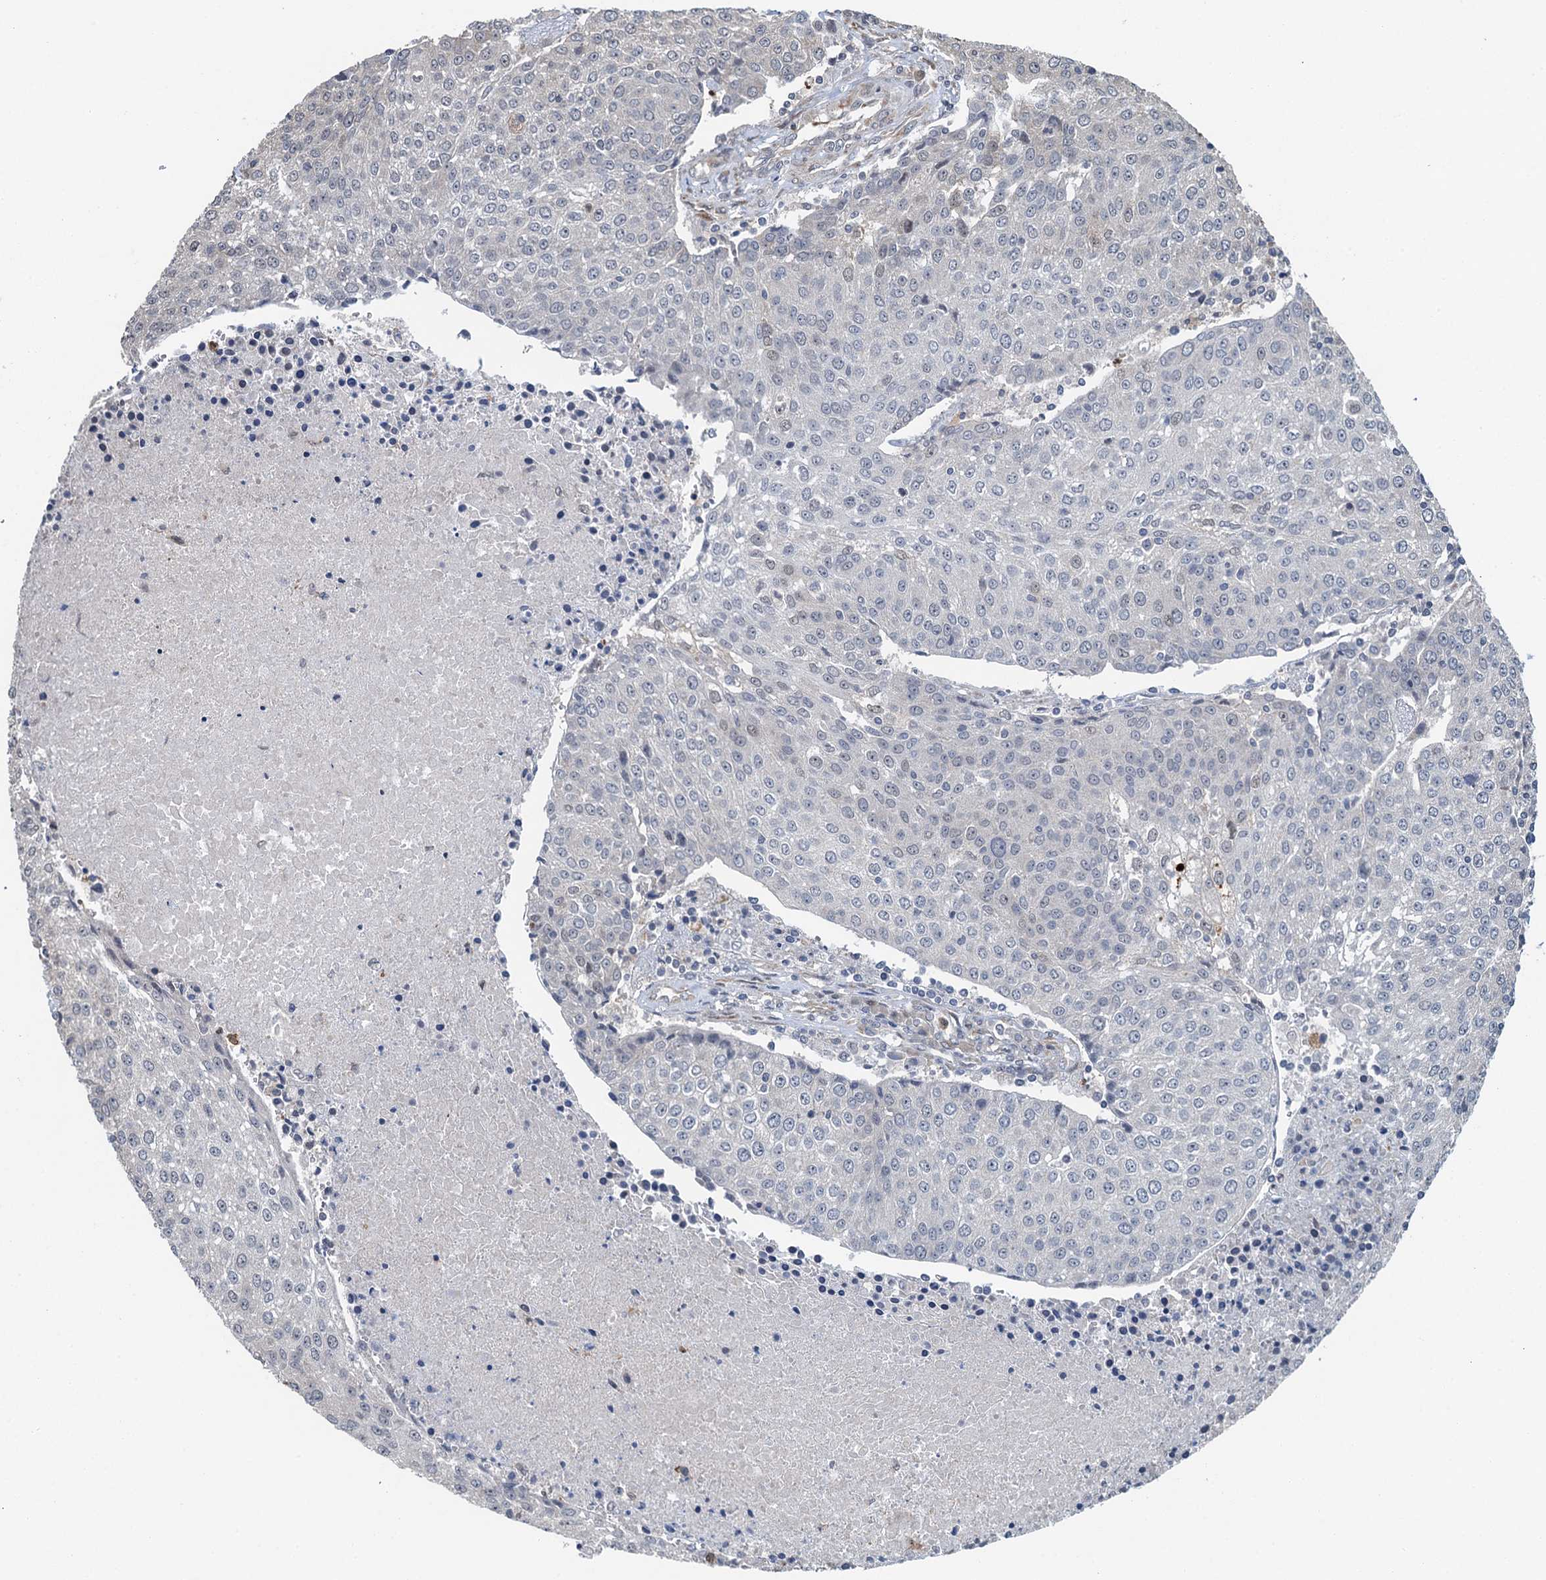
{"staining": {"intensity": "negative", "quantity": "none", "location": "none"}, "tissue": "urothelial cancer", "cell_type": "Tumor cells", "image_type": "cancer", "snomed": [{"axis": "morphology", "description": "Urothelial carcinoma, High grade"}, {"axis": "topography", "description": "Urinary bladder"}], "caption": "Immunohistochemical staining of urothelial cancer reveals no significant positivity in tumor cells.", "gene": "WHAMM", "patient": {"sex": "female", "age": 85}}